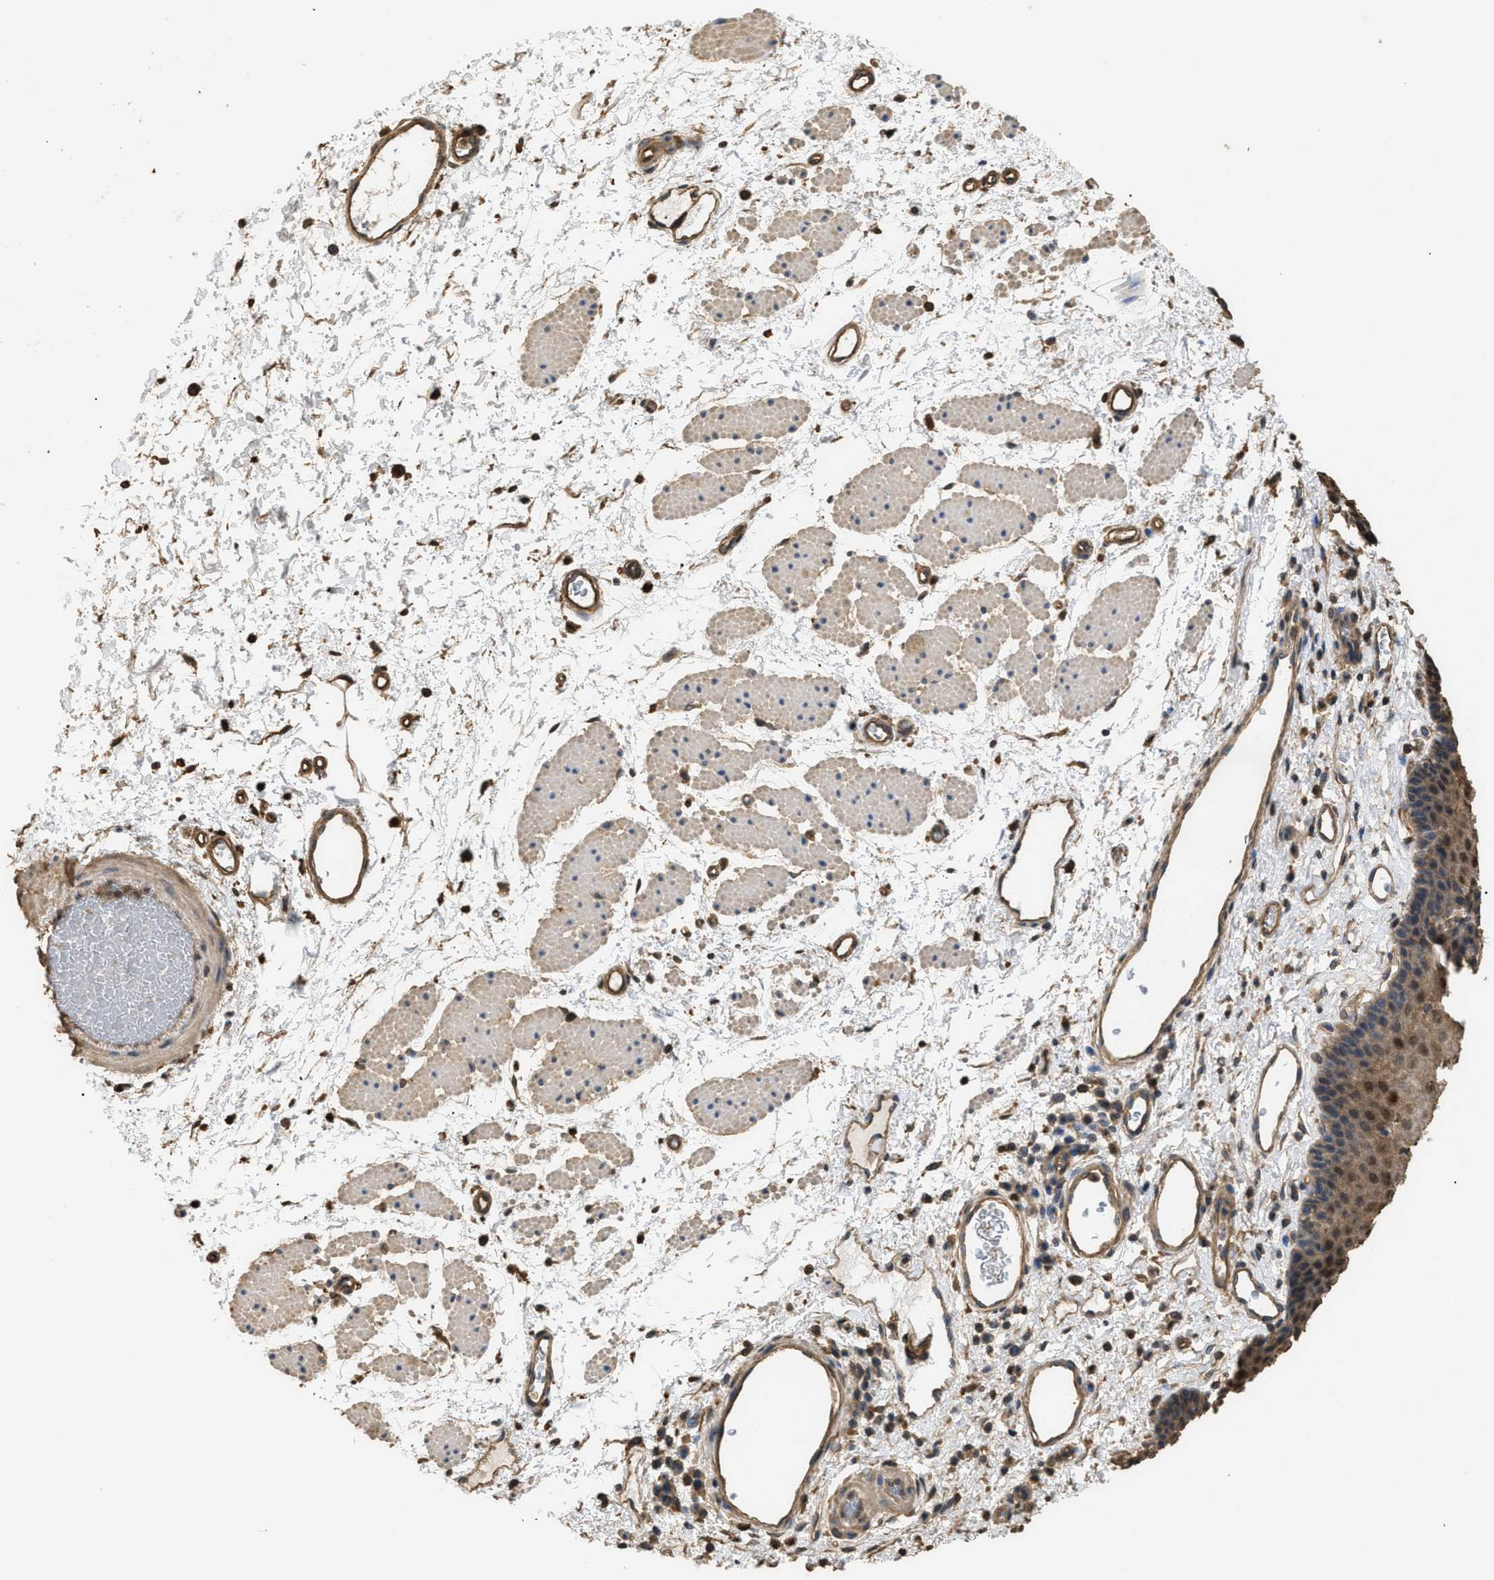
{"staining": {"intensity": "moderate", "quantity": ">75%", "location": "cytoplasmic/membranous,nuclear"}, "tissue": "esophagus", "cell_type": "Squamous epithelial cells", "image_type": "normal", "snomed": [{"axis": "morphology", "description": "Normal tissue, NOS"}, {"axis": "topography", "description": "Esophagus"}], "caption": "Approximately >75% of squamous epithelial cells in benign esophagus demonstrate moderate cytoplasmic/membranous,nuclear protein expression as visualized by brown immunohistochemical staining.", "gene": "CALM1", "patient": {"sex": "male", "age": 54}}